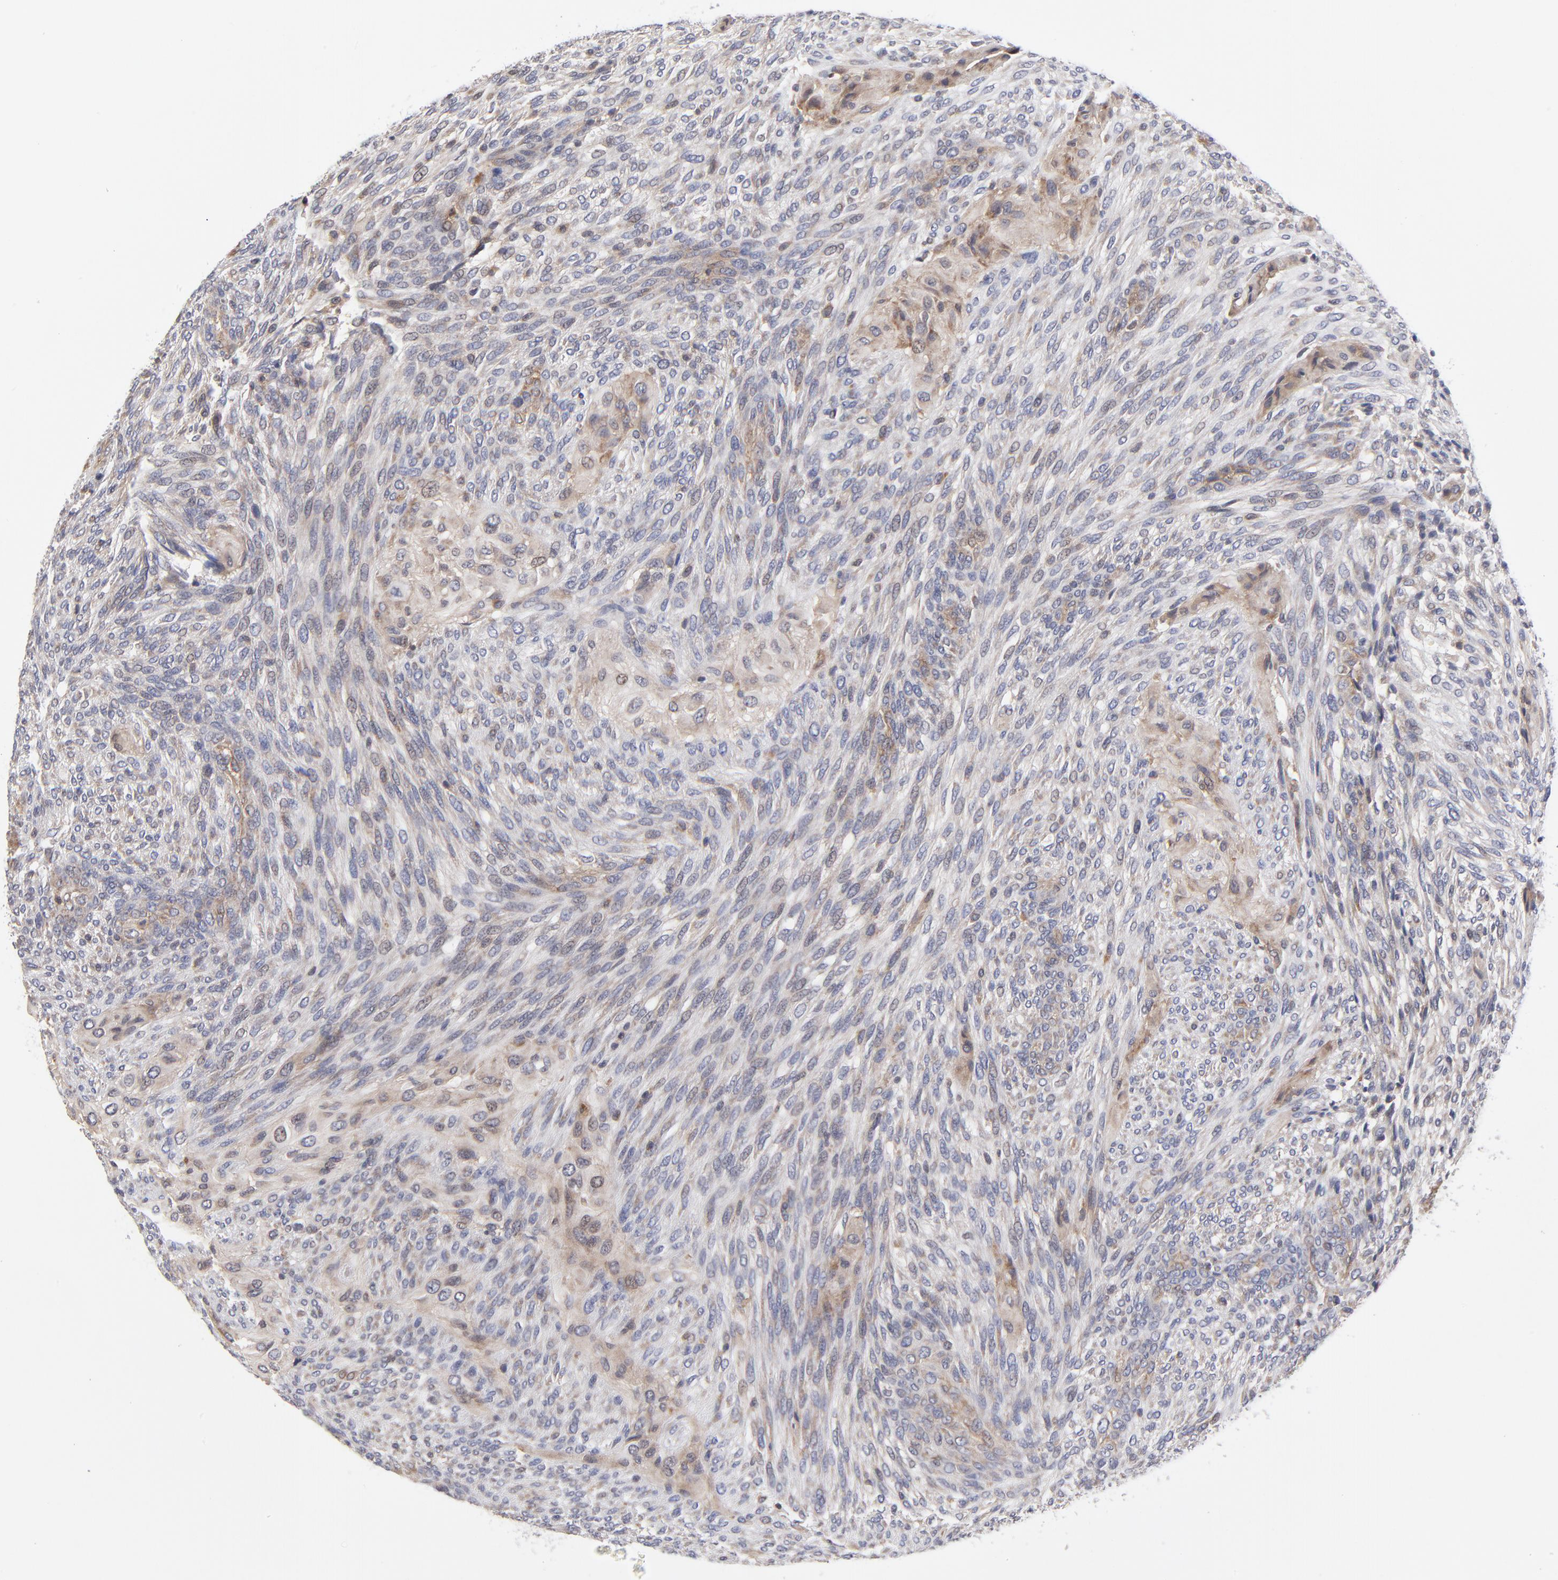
{"staining": {"intensity": "moderate", "quantity": "25%-75%", "location": "cytoplasmic/membranous"}, "tissue": "glioma", "cell_type": "Tumor cells", "image_type": "cancer", "snomed": [{"axis": "morphology", "description": "Glioma, malignant, High grade"}, {"axis": "topography", "description": "Cerebral cortex"}], "caption": "Immunohistochemistry (IHC) of human malignant high-grade glioma demonstrates medium levels of moderate cytoplasmic/membranous staining in about 25%-75% of tumor cells. The staining was performed using DAB, with brown indicating positive protein expression. Nuclei are stained blue with hematoxylin.", "gene": "ZNF157", "patient": {"sex": "female", "age": 55}}